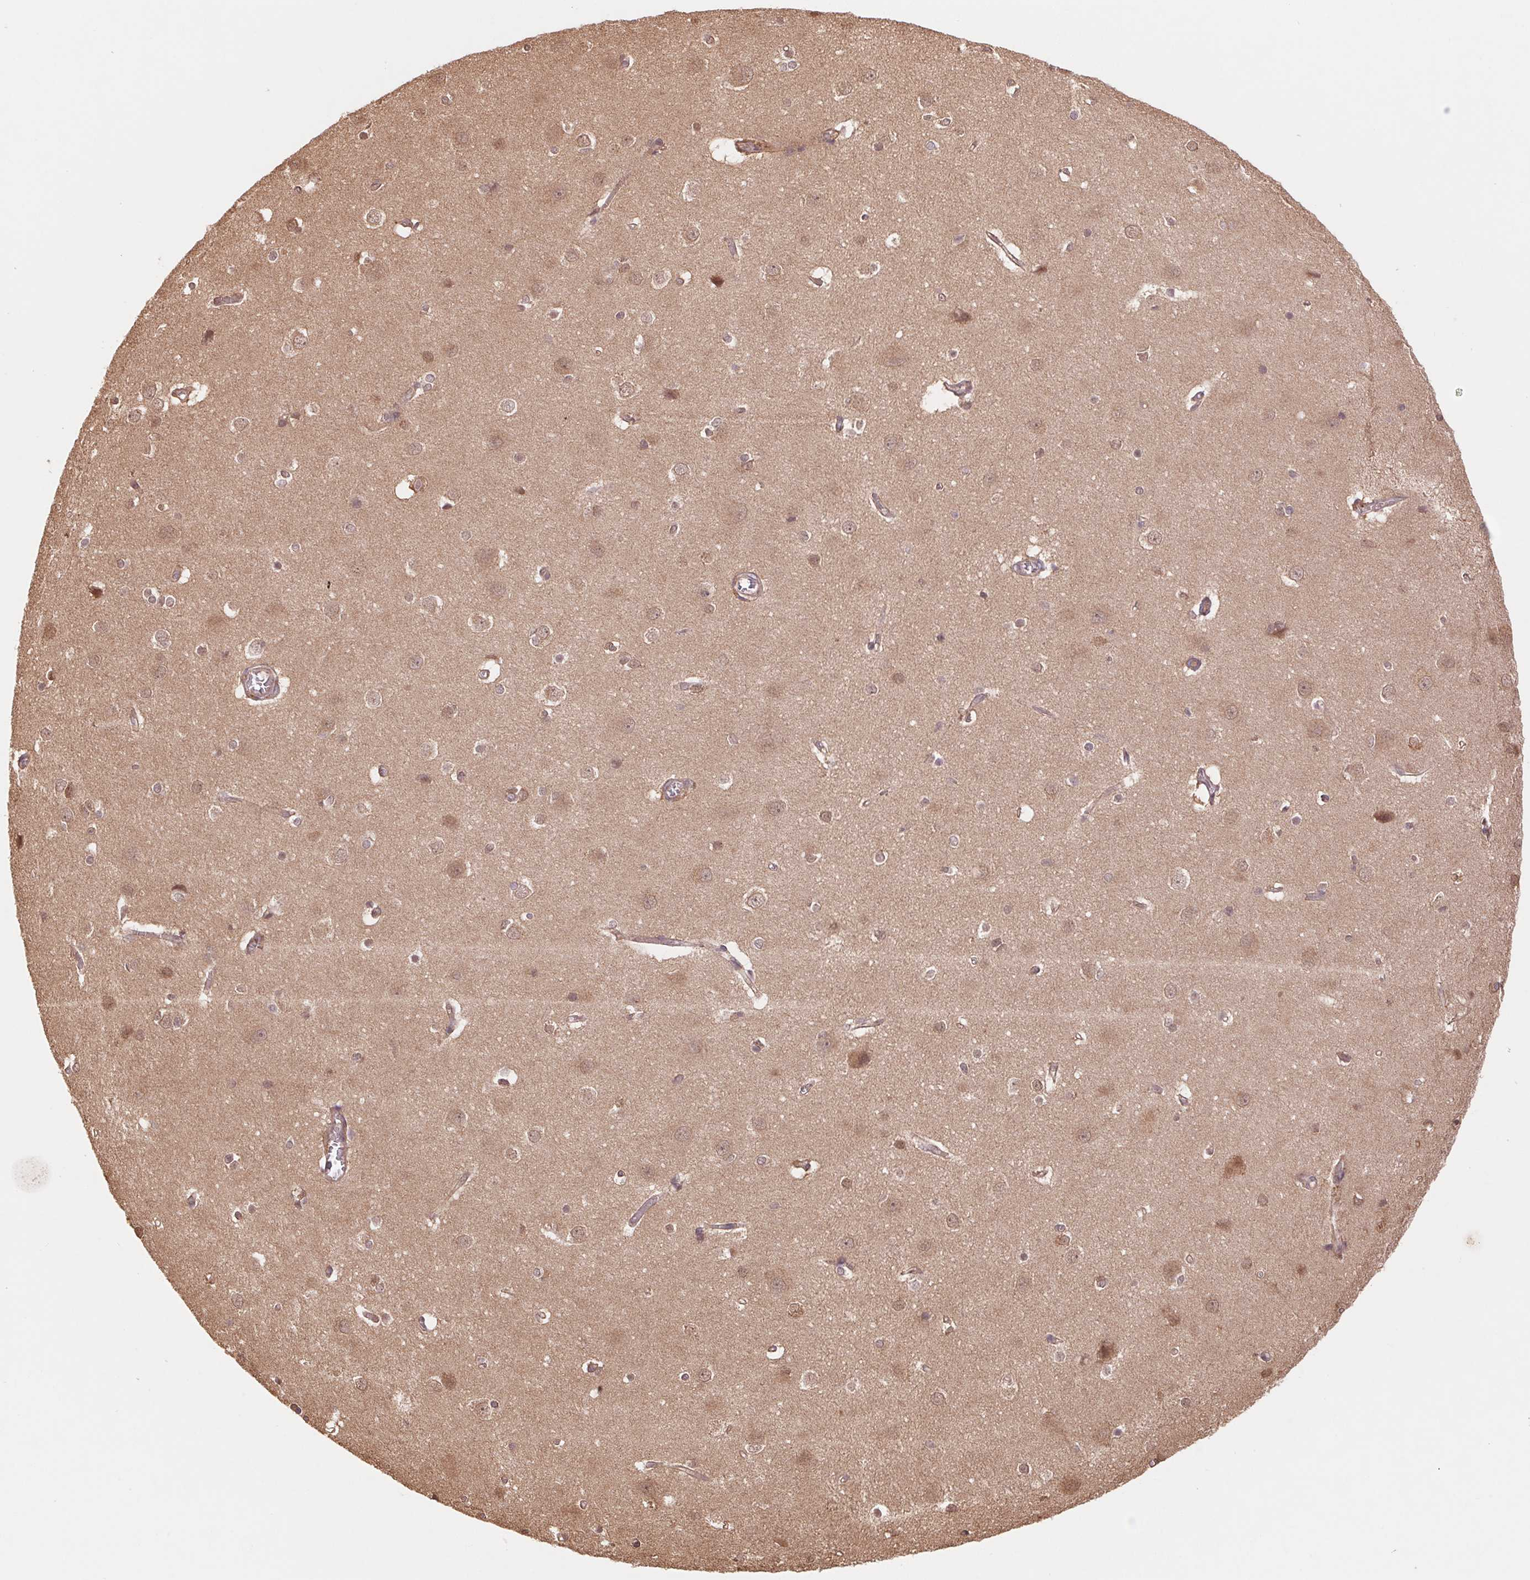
{"staining": {"intensity": "moderate", "quantity": "25%-75%", "location": "cytoplasmic/membranous"}, "tissue": "cerebral cortex", "cell_type": "Endothelial cells", "image_type": "normal", "snomed": [{"axis": "morphology", "description": "Normal tissue, NOS"}, {"axis": "topography", "description": "Cerebral cortex"}], "caption": "Protein staining of unremarkable cerebral cortex demonstrates moderate cytoplasmic/membranous positivity in approximately 25%-75% of endothelial cells.", "gene": "RRM1", "patient": {"sex": "male", "age": 37}}